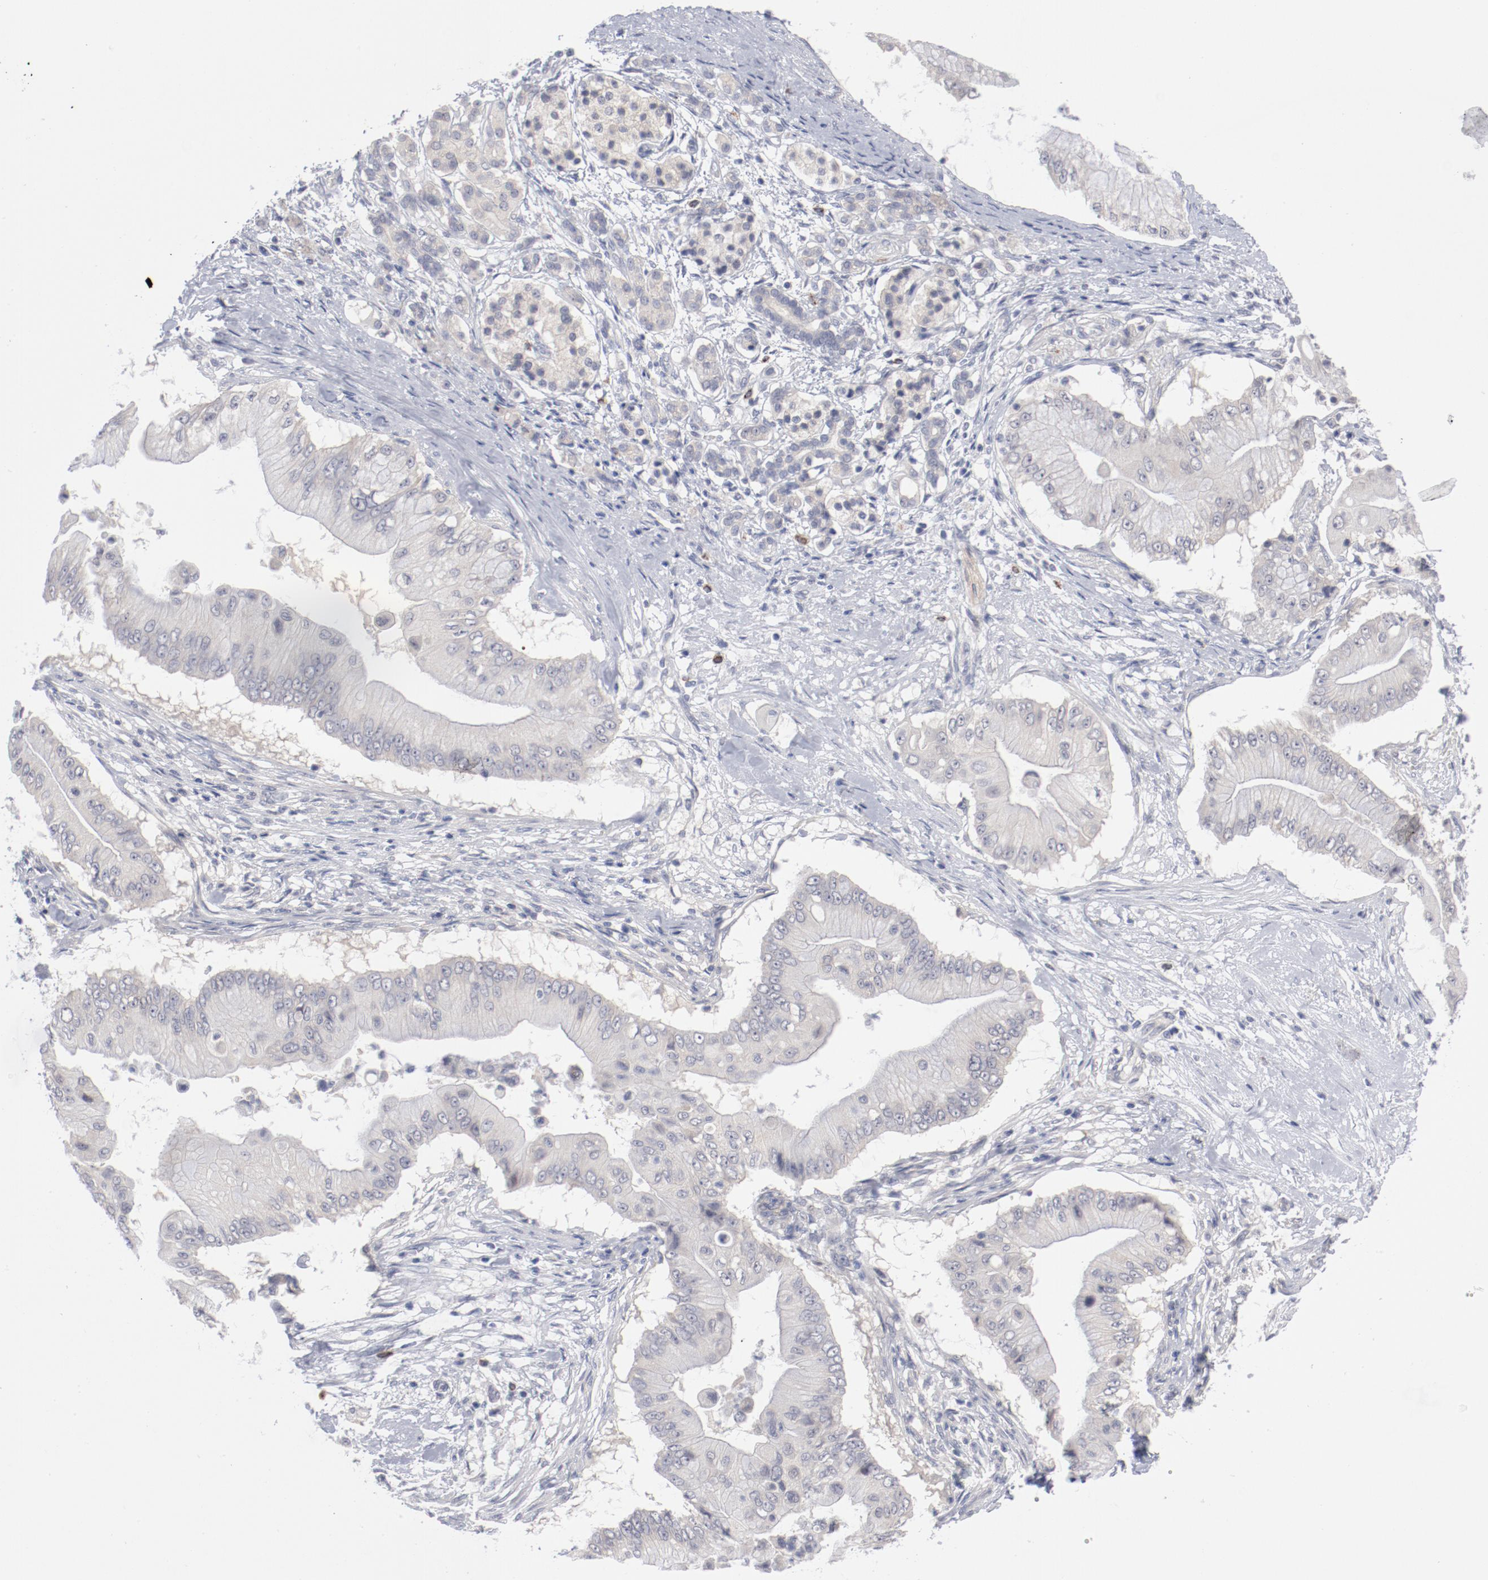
{"staining": {"intensity": "negative", "quantity": "none", "location": "none"}, "tissue": "pancreatic cancer", "cell_type": "Tumor cells", "image_type": "cancer", "snomed": [{"axis": "morphology", "description": "Adenocarcinoma, NOS"}, {"axis": "topography", "description": "Pancreas"}], "caption": "Protein analysis of pancreatic cancer (adenocarcinoma) demonstrates no significant staining in tumor cells.", "gene": "SH3BGR", "patient": {"sex": "male", "age": 62}}